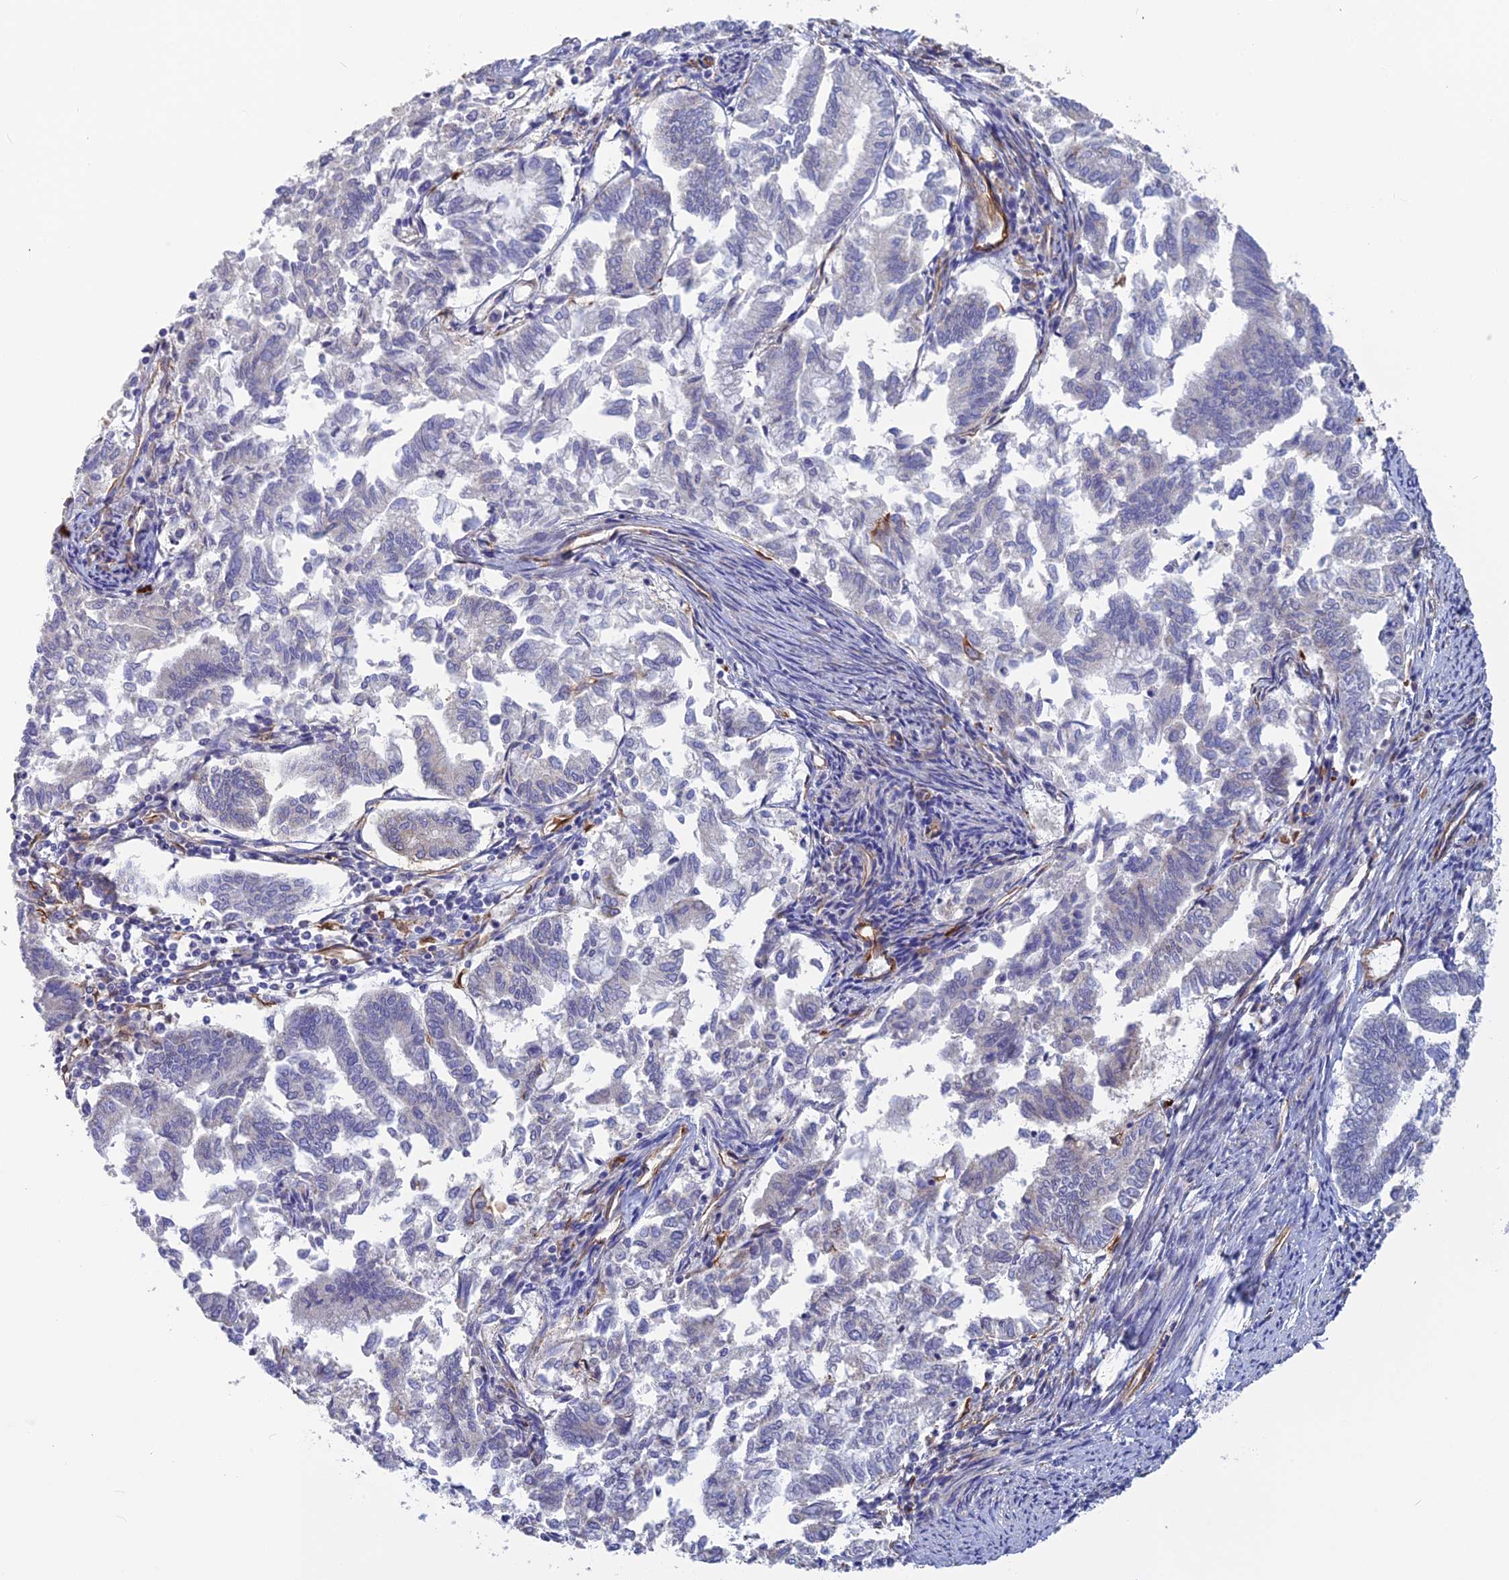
{"staining": {"intensity": "negative", "quantity": "none", "location": "none"}, "tissue": "endometrial cancer", "cell_type": "Tumor cells", "image_type": "cancer", "snomed": [{"axis": "morphology", "description": "Adenocarcinoma, NOS"}, {"axis": "topography", "description": "Endometrium"}], "caption": "Immunohistochemistry (IHC) image of neoplastic tissue: human endometrial adenocarcinoma stained with DAB shows no significant protein positivity in tumor cells.", "gene": "FBXL20", "patient": {"sex": "female", "age": 79}}